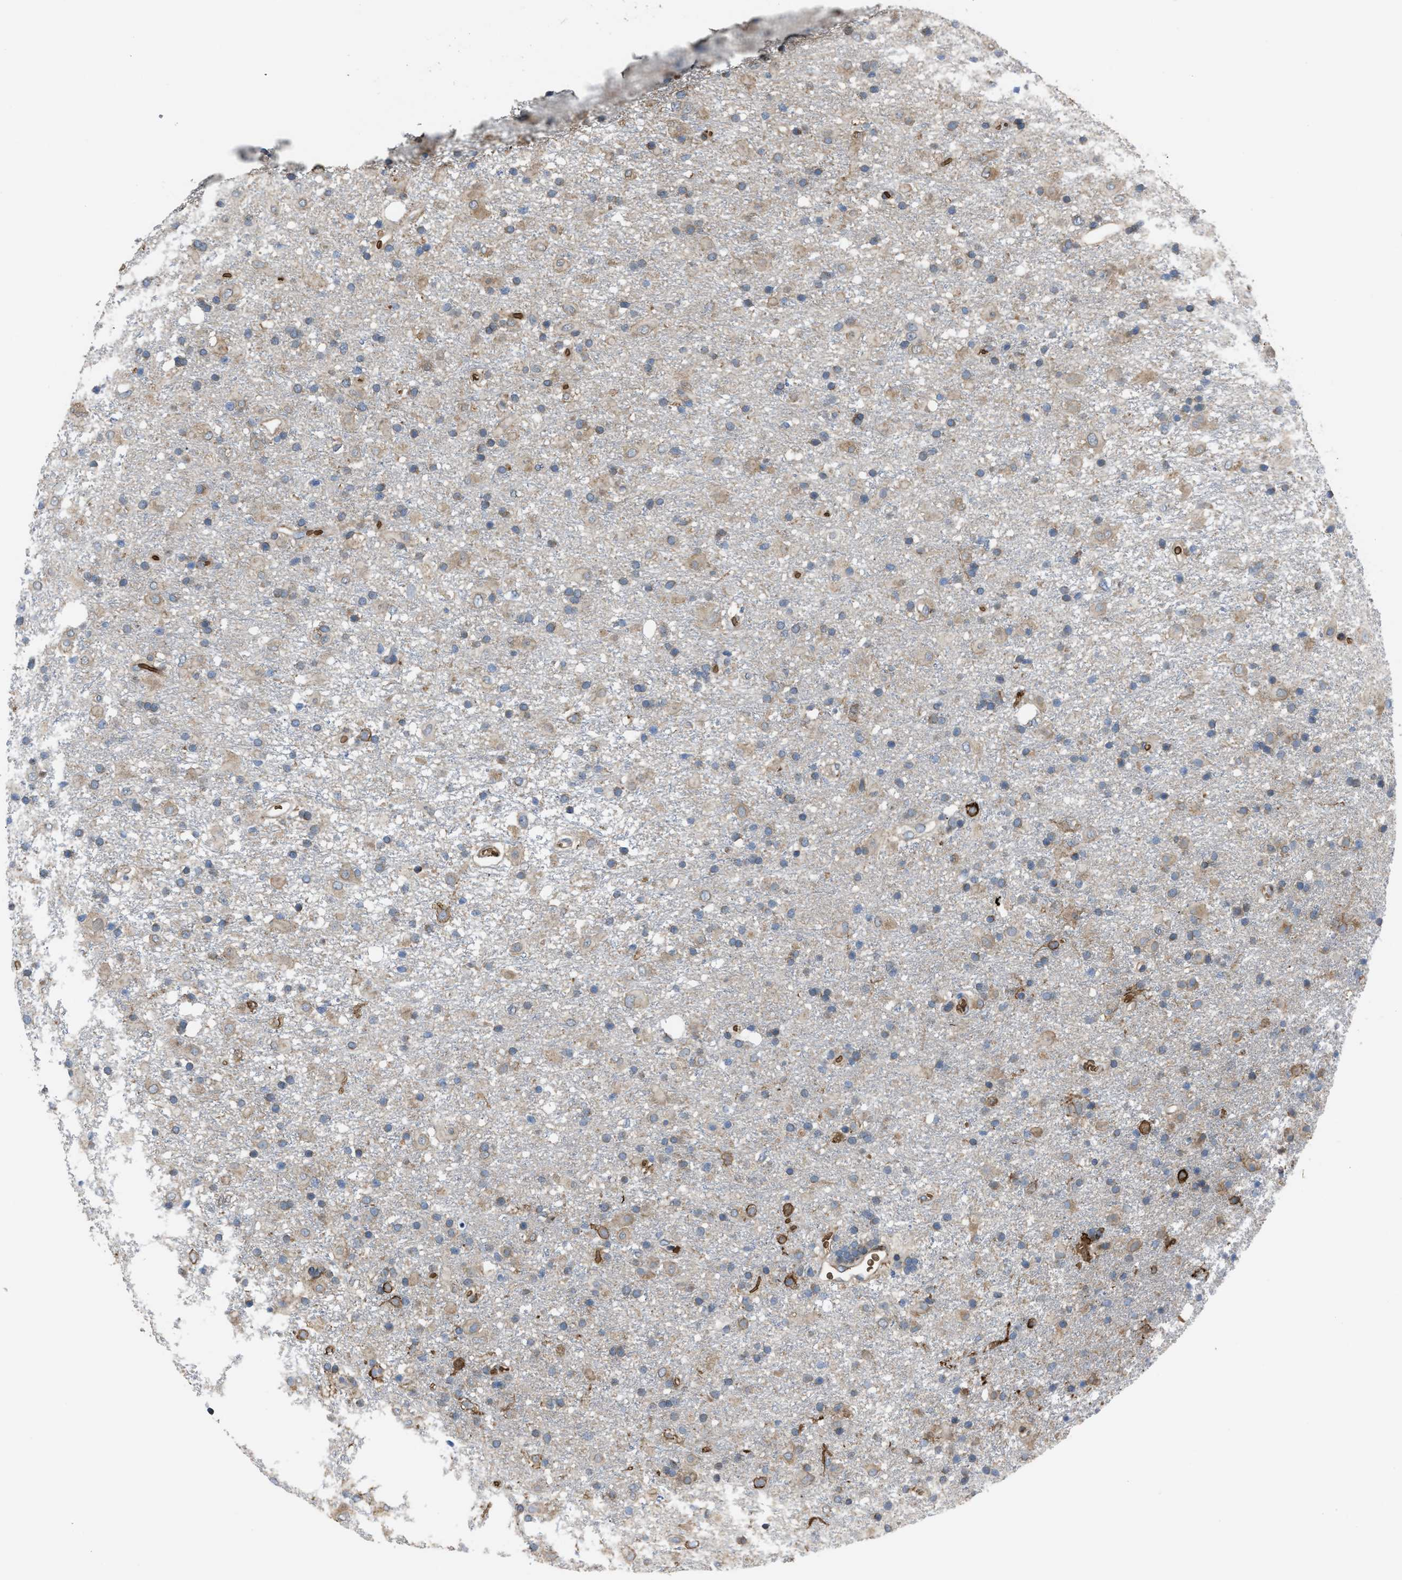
{"staining": {"intensity": "weak", "quantity": ">75%", "location": "cytoplasmic/membranous"}, "tissue": "glioma", "cell_type": "Tumor cells", "image_type": "cancer", "snomed": [{"axis": "morphology", "description": "Glioma, malignant, Low grade"}, {"axis": "topography", "description": "Brain"}], "caption": "Low-grade glioma (malignant) stained with a brown dye exhibits weak cytoplasmic/membranous positive positivity in approximately >75% of tumor cells.", "gene": "SELENOM", "patient": {"sex": "male", "age": 65}}